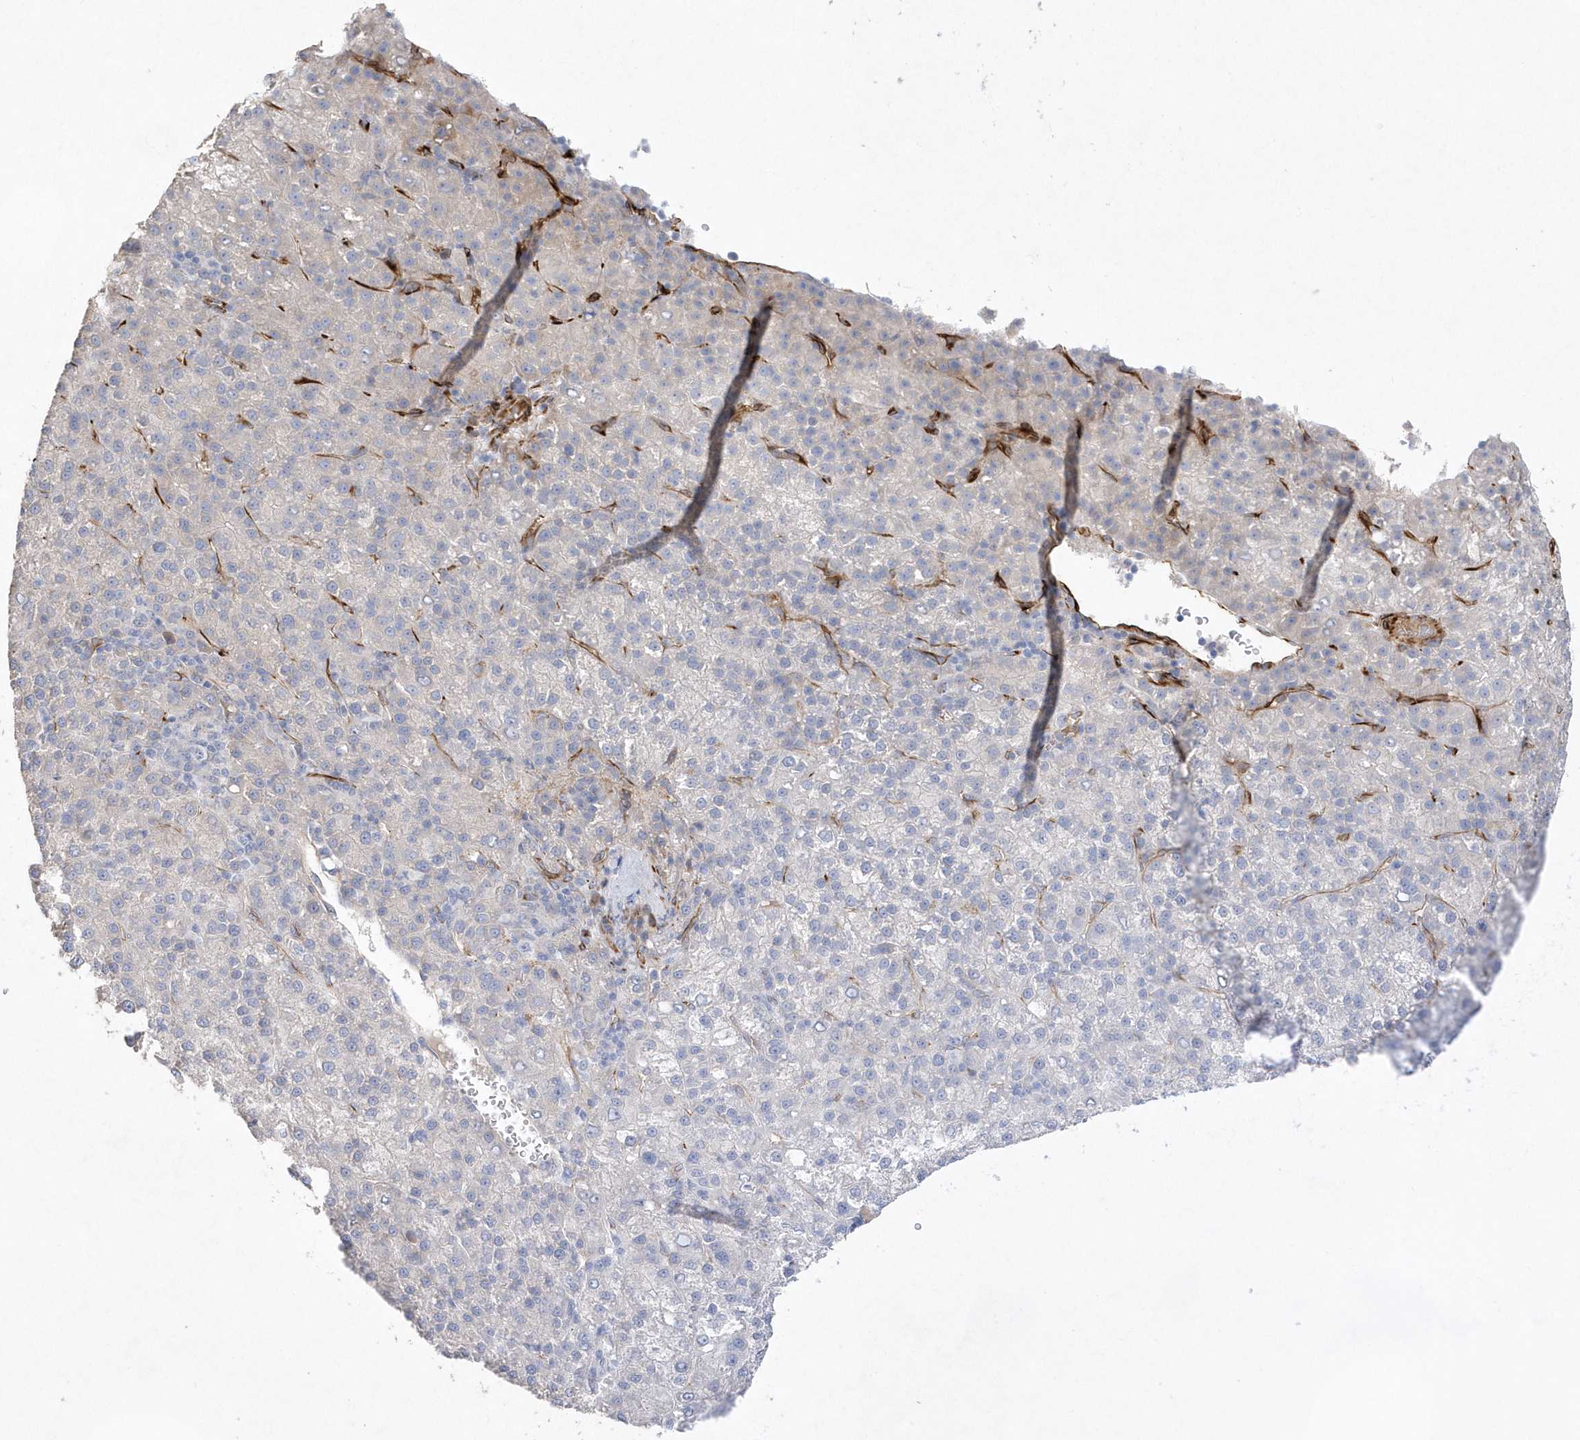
{"staining": {"intensity": "negative", "quantity": "none", "location": "none"}, "tissue": "liver cancer", "cell_type": "Tumor cells", "image_type": "cancer", "snomed": [{"axis": "morphology", "description": "Carcinoma, Hepatocellular, NOS"}, {"axis": "topography", "description": "Liver"}], "caption": "High power microscopy micrograph of an IHC photomicrograph of liver hepatocellular carcinoma, revealing no significant positivity in tumor cells.", "gene": "TMEM132B", "patient": {"sex": "female", "age": 58}}